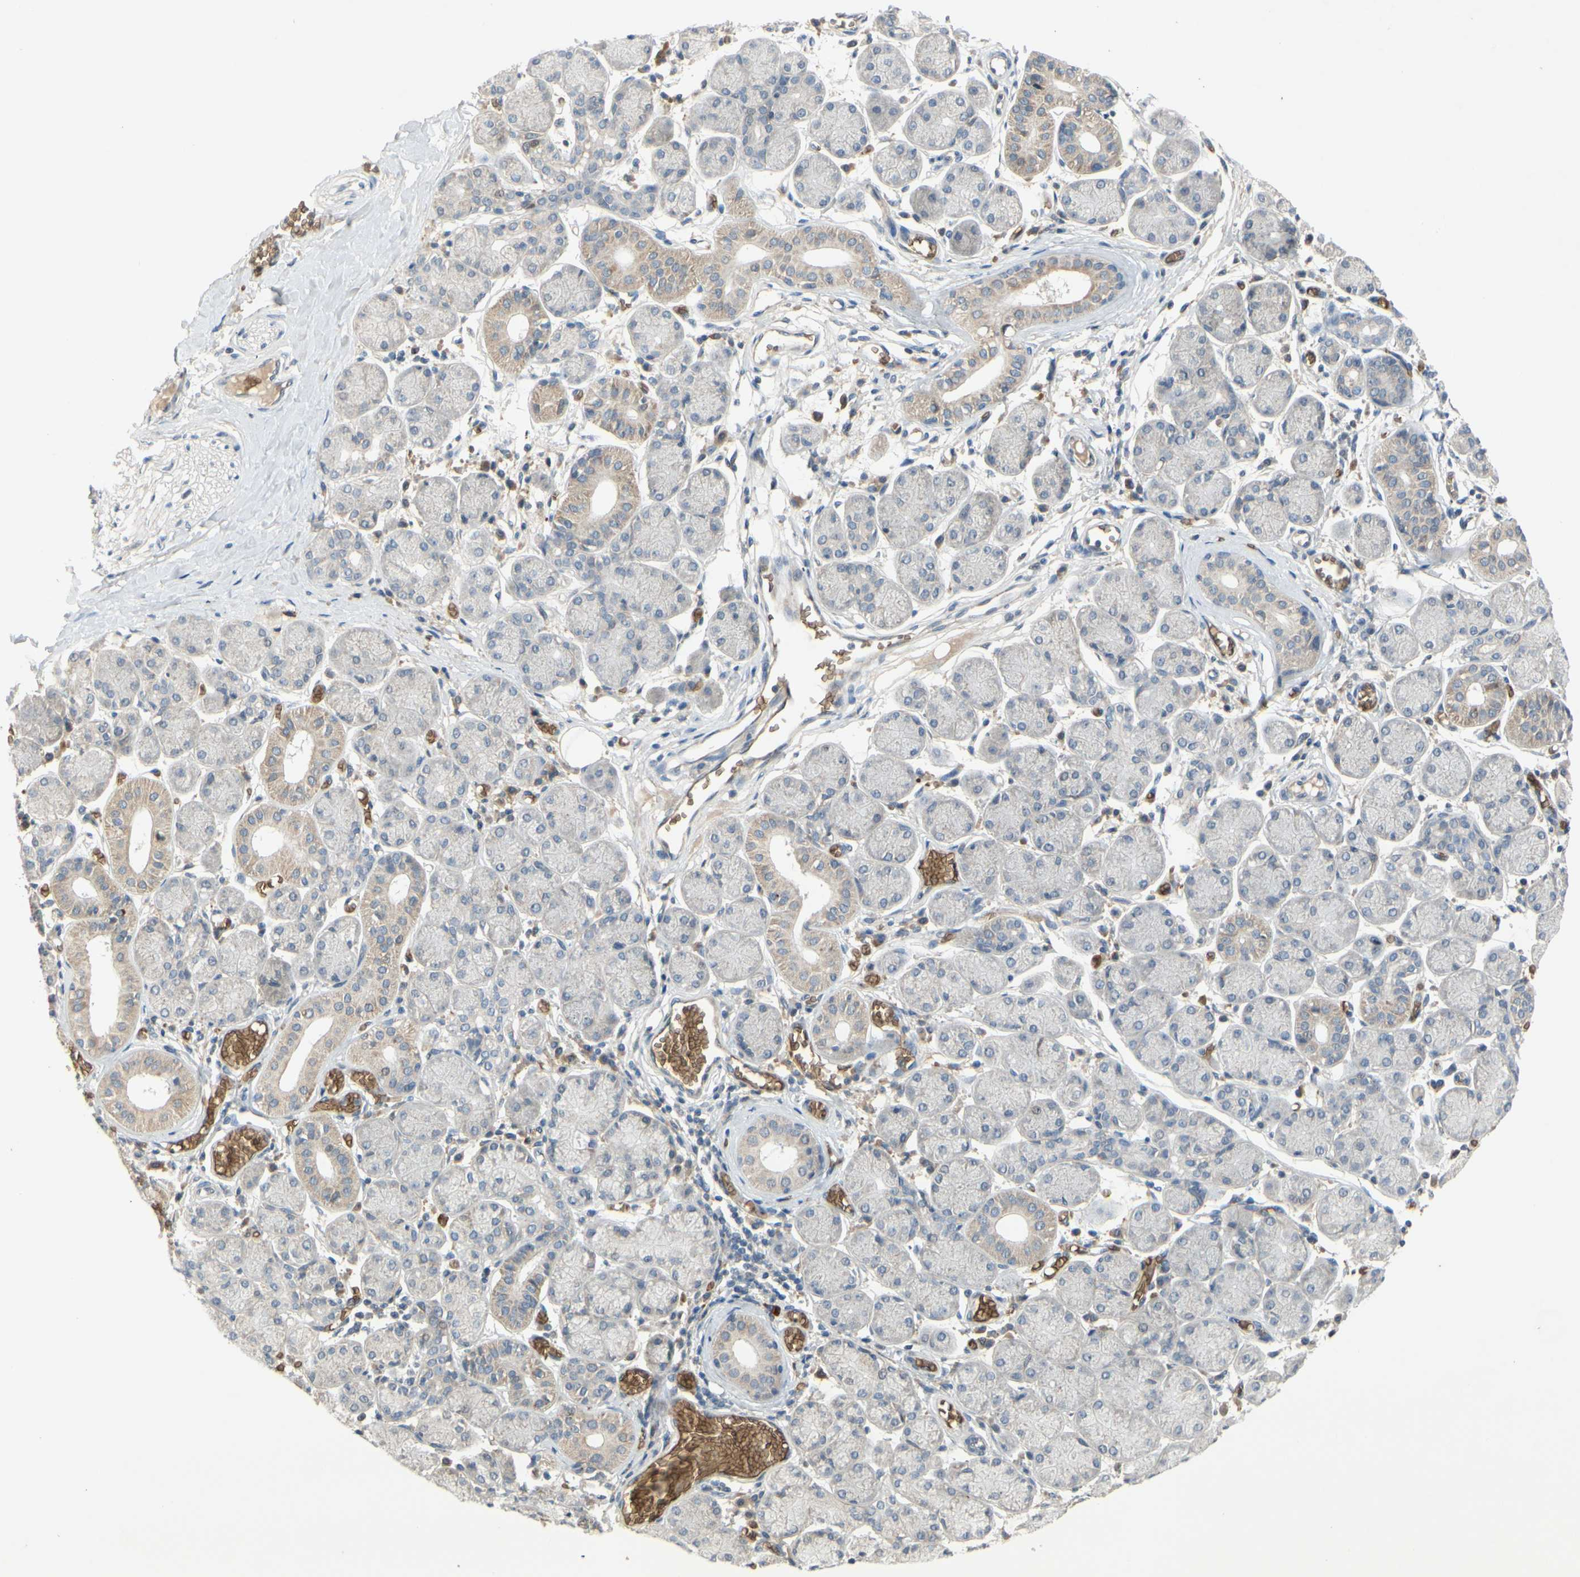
{"staining": {"intensity": "weak", "quantity": "<25%", "location": "cytoplasmic/membranous"}, "tissue": "salivary gland", "cell_type": "Glandular cells", "image_type": "normal", "snomed": [{"axis": "morphology", "description": "Normal tissue, NOS"}, {"axis": "topography", "description": "Salivary gland"}], "caption": "The image exhibits no significant staining in glandular cells of salivary gland. (DAB IHC with hematoxylin counter stain).", "gene": "GYPC", "patient": {"sex": "female", "age": 24}}